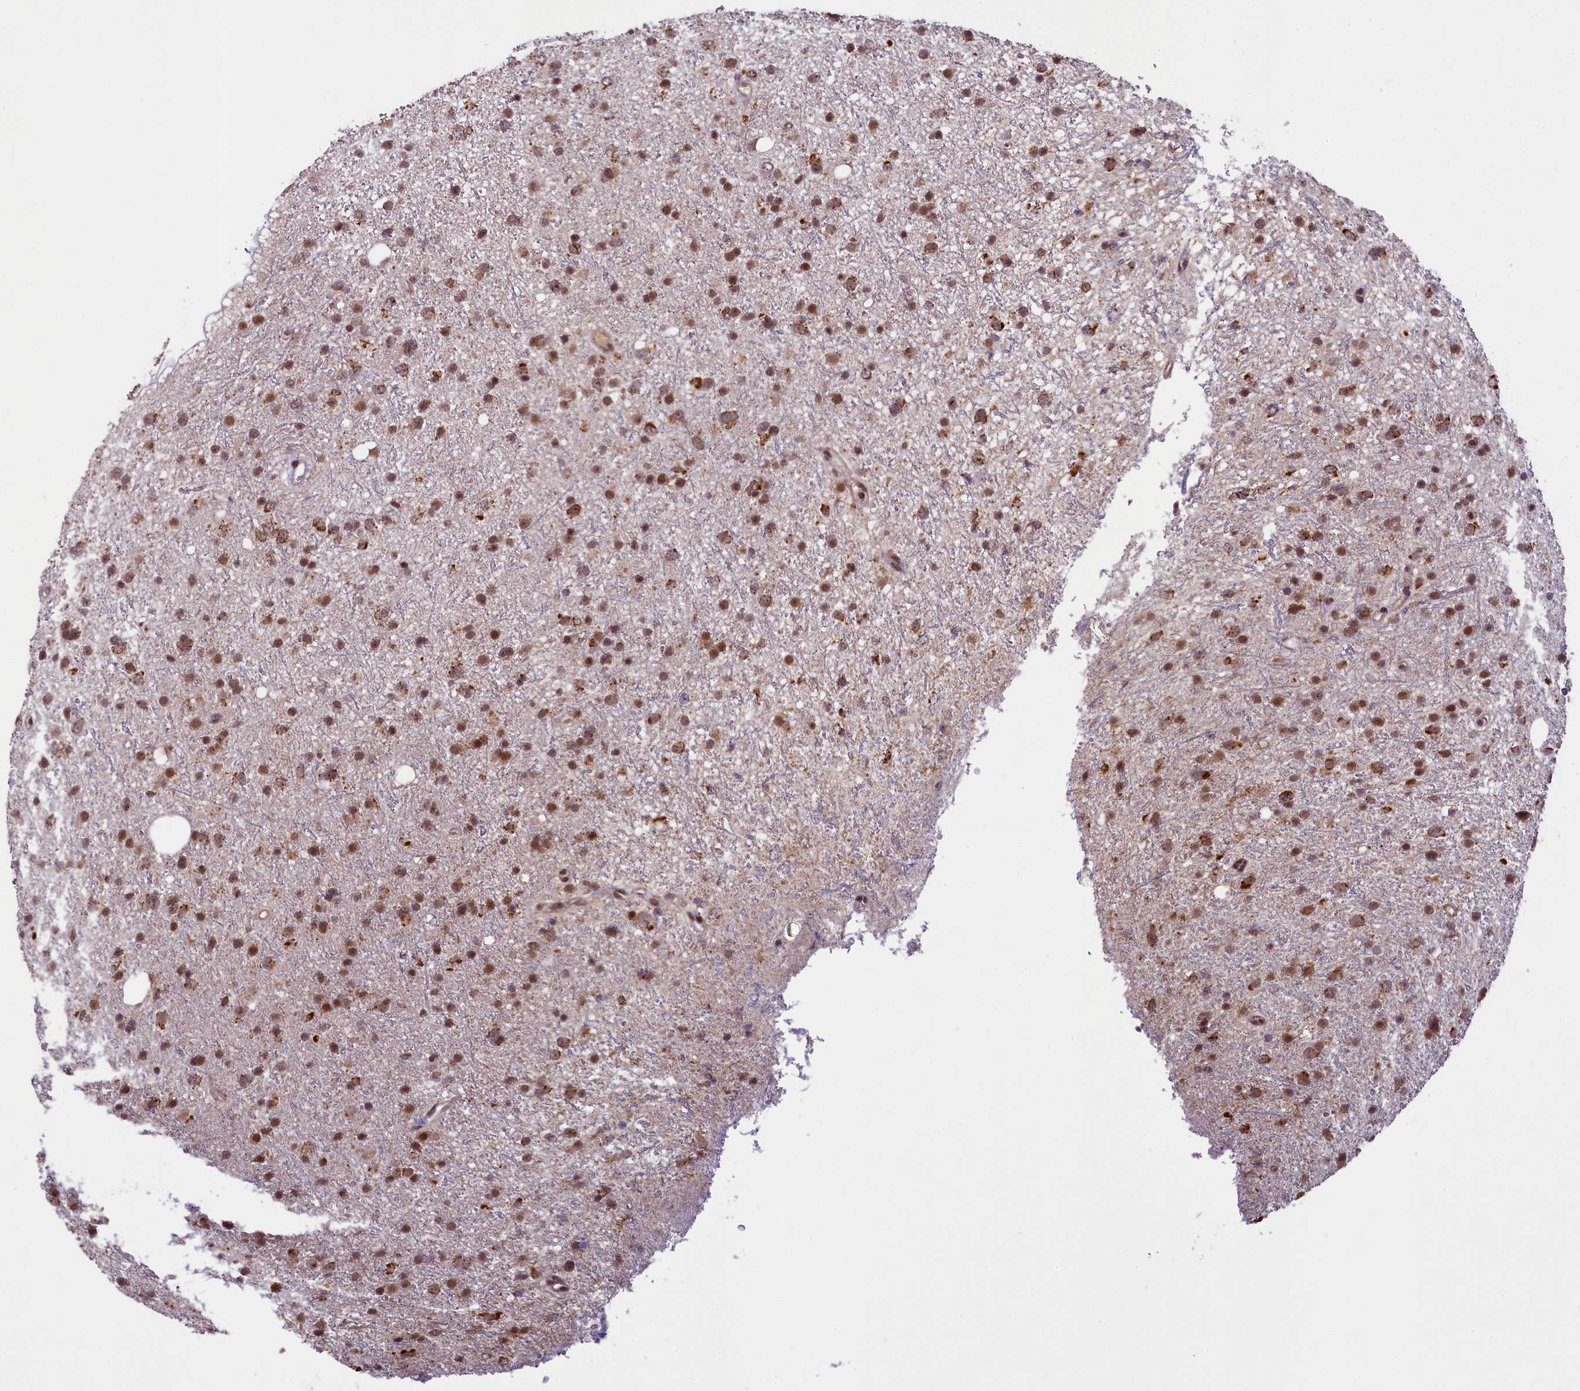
{"staining": {"intensity": "moderate", "quantity": ">75%", "location": "nuclear"}, "tissue": "glioma", "cell_type": "Tumor cells", "image_type": "cancer", "snomed": [{"axis": "morphology", "description": "Glioma, malignant, Low grade"}, {"axis": "topography", "description": "Cerebral cortex"}], "caption": "Protein expression analysis of human glioma reveals moderate nuclear staining in about >75% of tumor cells. (Brightfield microscopy of DAB IHC at high magnification).", "gene": "PAF1", "patient": {"sex": "female", "age": 39}}